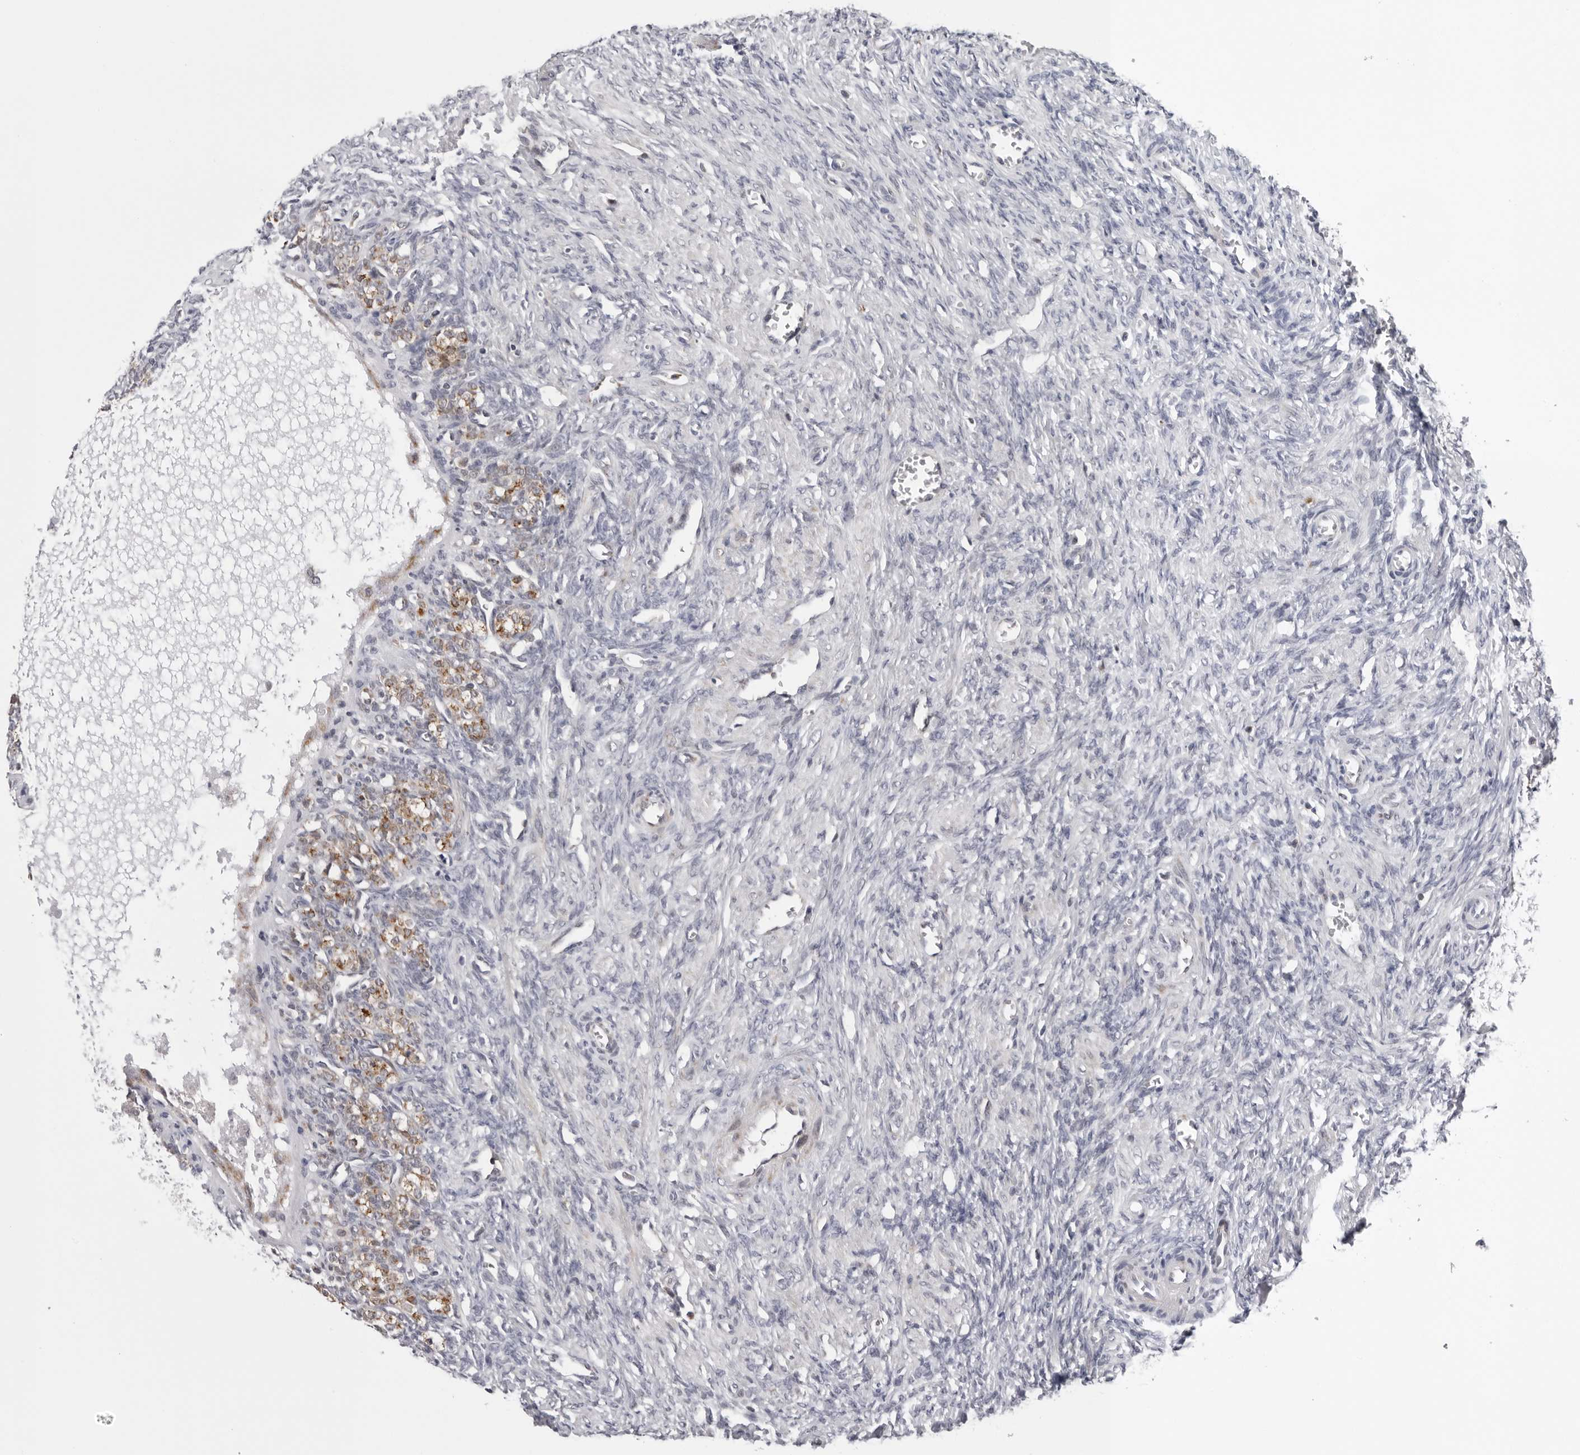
{"staining": {"intensity": "negative", "quantity": "none", "location": "none"}, "tissue": "ovary", "cell_type": "Ovarian stroma cells", "image_type": "normal", "snomed": [{"axis": "morphology", "description": "Normal tissue, NOS"}, {"axis": "topography", "description": "Ovary"}], "caption": "IHC of unremarkable ovary shows no expression in ovarian stroma cells.", "gene": "CPT2", "patient": {"sex": "female", "age": 27}}